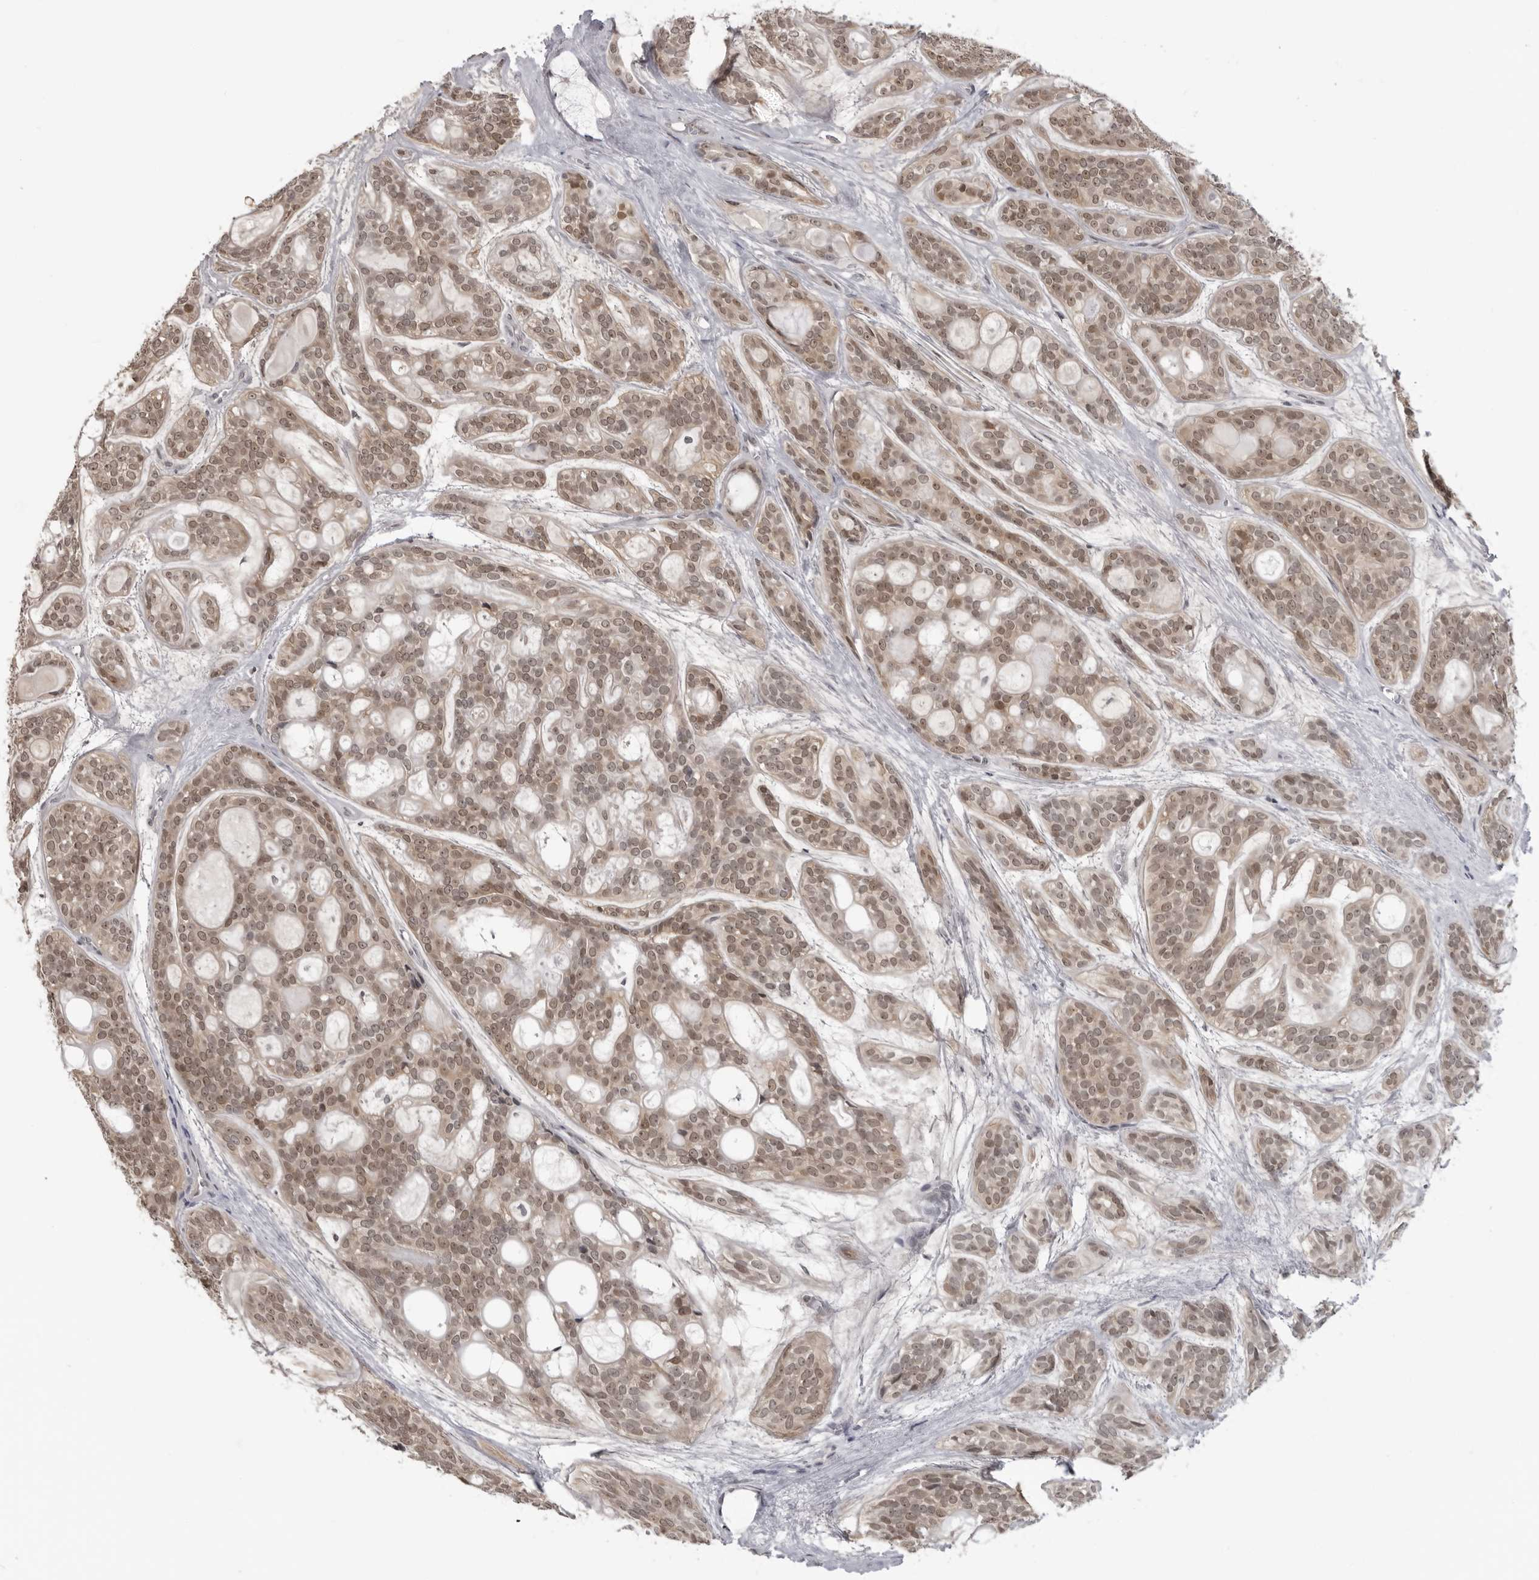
{"staining": {"intensity": "moderate", "quantity": ">75%", "location": "cytoplasmic/membranous,nuclear"}, "tissue": "head and neck cancer", "cell_type": "Tumor cells", "image_type": "cancer", "snomed": [{"axis": "morphology", "description": "Adenocarcinoma, NOS"}, {"axis": "topography", "description": "Head-Neck"}], "caption": "Tumor cells show moderate cytoplasmic/membranous and nuclear staining in approximately >75% of cells in head and neck cancer (adenocarcinoma).", "gene": "PDCL3", "patient": {"sex": "male", "age": 66}}